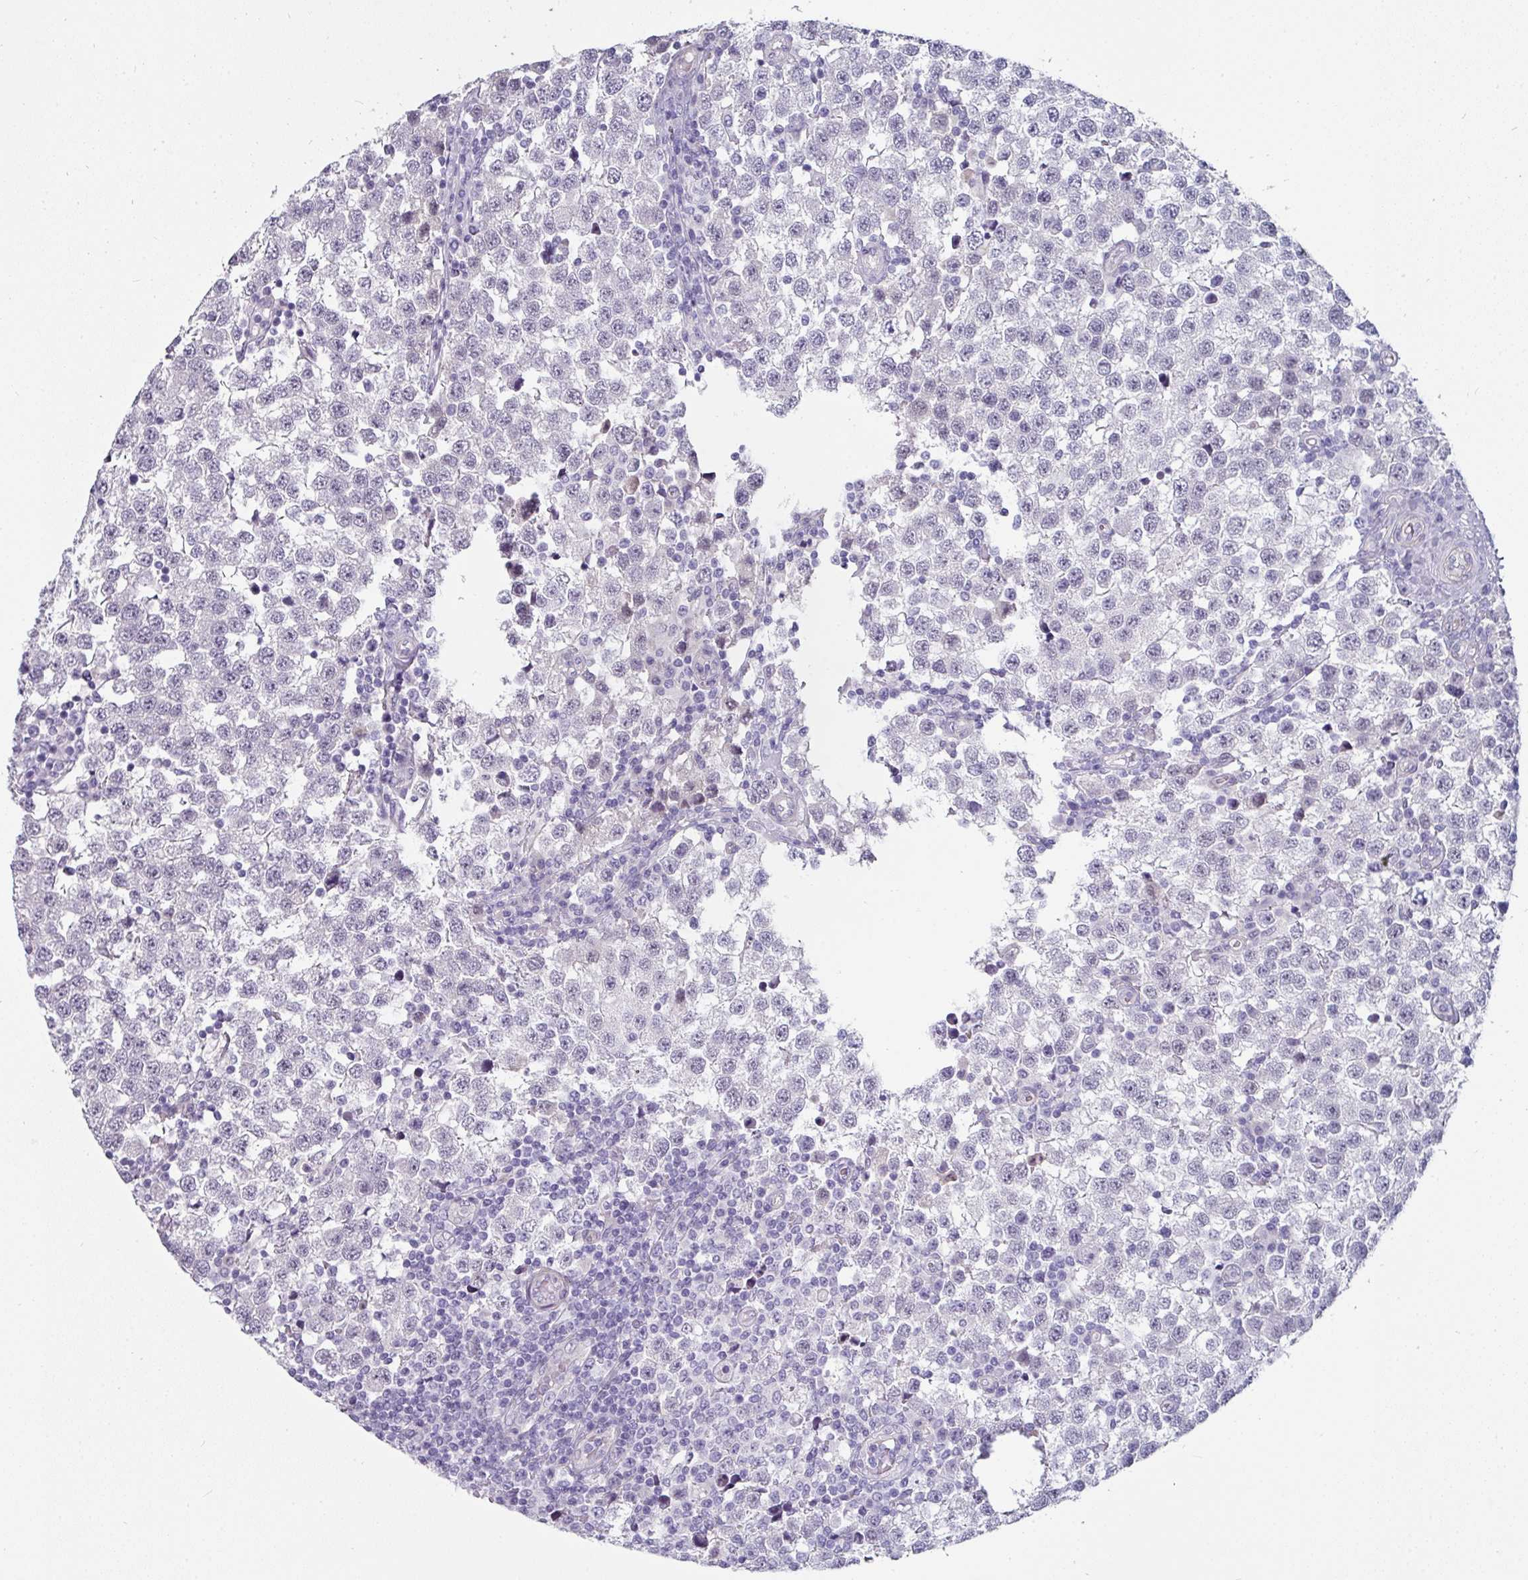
{"staining": {"intensity": "negative", "quantity": "none", "location": "none"}, "tissue": "testis cancer", "cell_type": "Tumor cells", "image_type": "cancer", "snomed": [{"axis": "morphology", "description": "Seminoma, NOS"}, {"axis": "topography", "description": "Testis"}], "caption": "Image shows no protein staining in tumor cells of seminoma (testis) tissue.", "gene": "EYA3", "patient": {"sex": "male", "age": 34}}